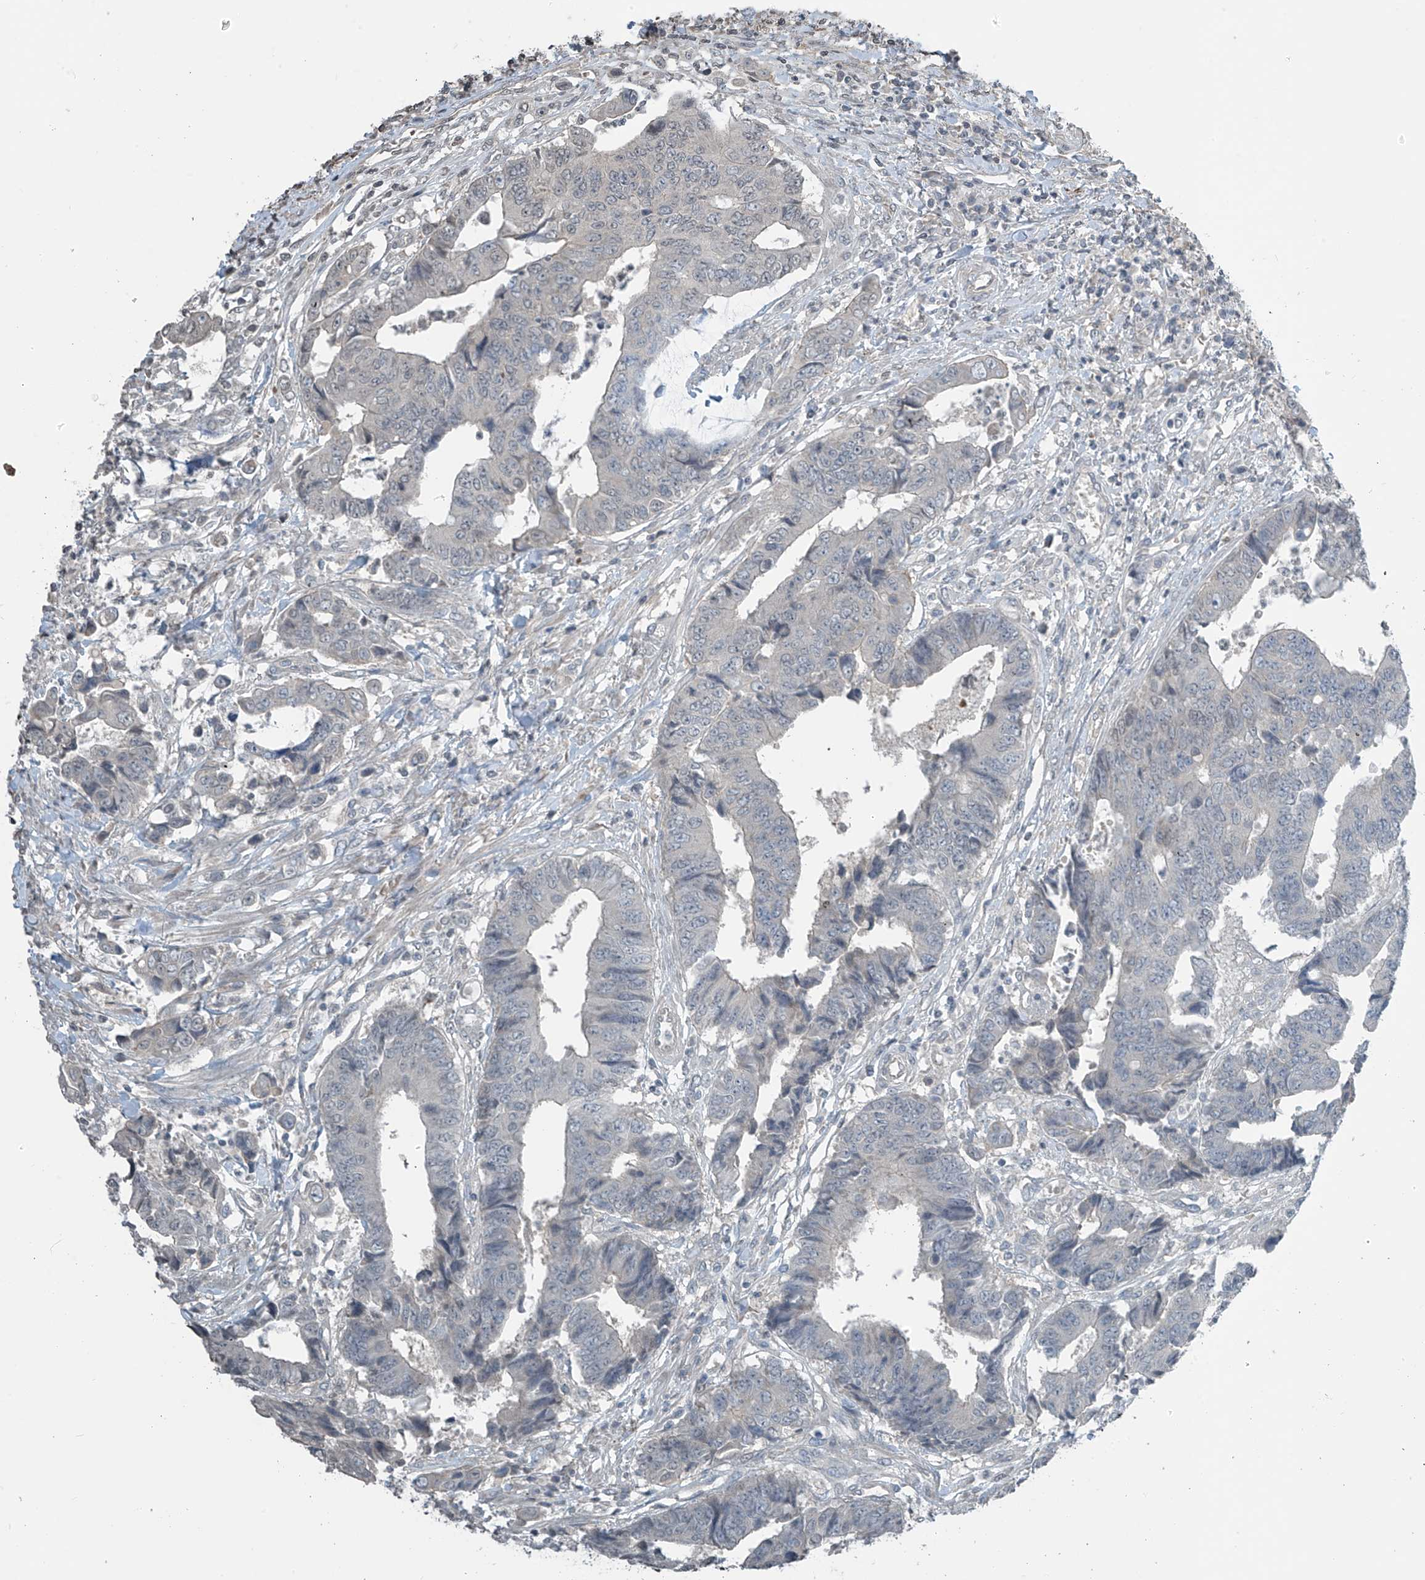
{"staining": {"intensity": "negative", "quantity": "none", "location": "none"}, "tissue": "colorectal cancer", "cell_type": "Tumor cells", "image_type": "cancer", "snomed": [{"axis": "morphology", "description": "Adenocarcinoma, NOS"}, {"axis": "topography", "description": "Rectum"}], "caption": "There is no significant staining in tumor cells of adenocarcinoma (colorectal). Nuclei are stained in blue.", "gene": "HOXA11", "patient": {"sex": "male", "age": 84}}